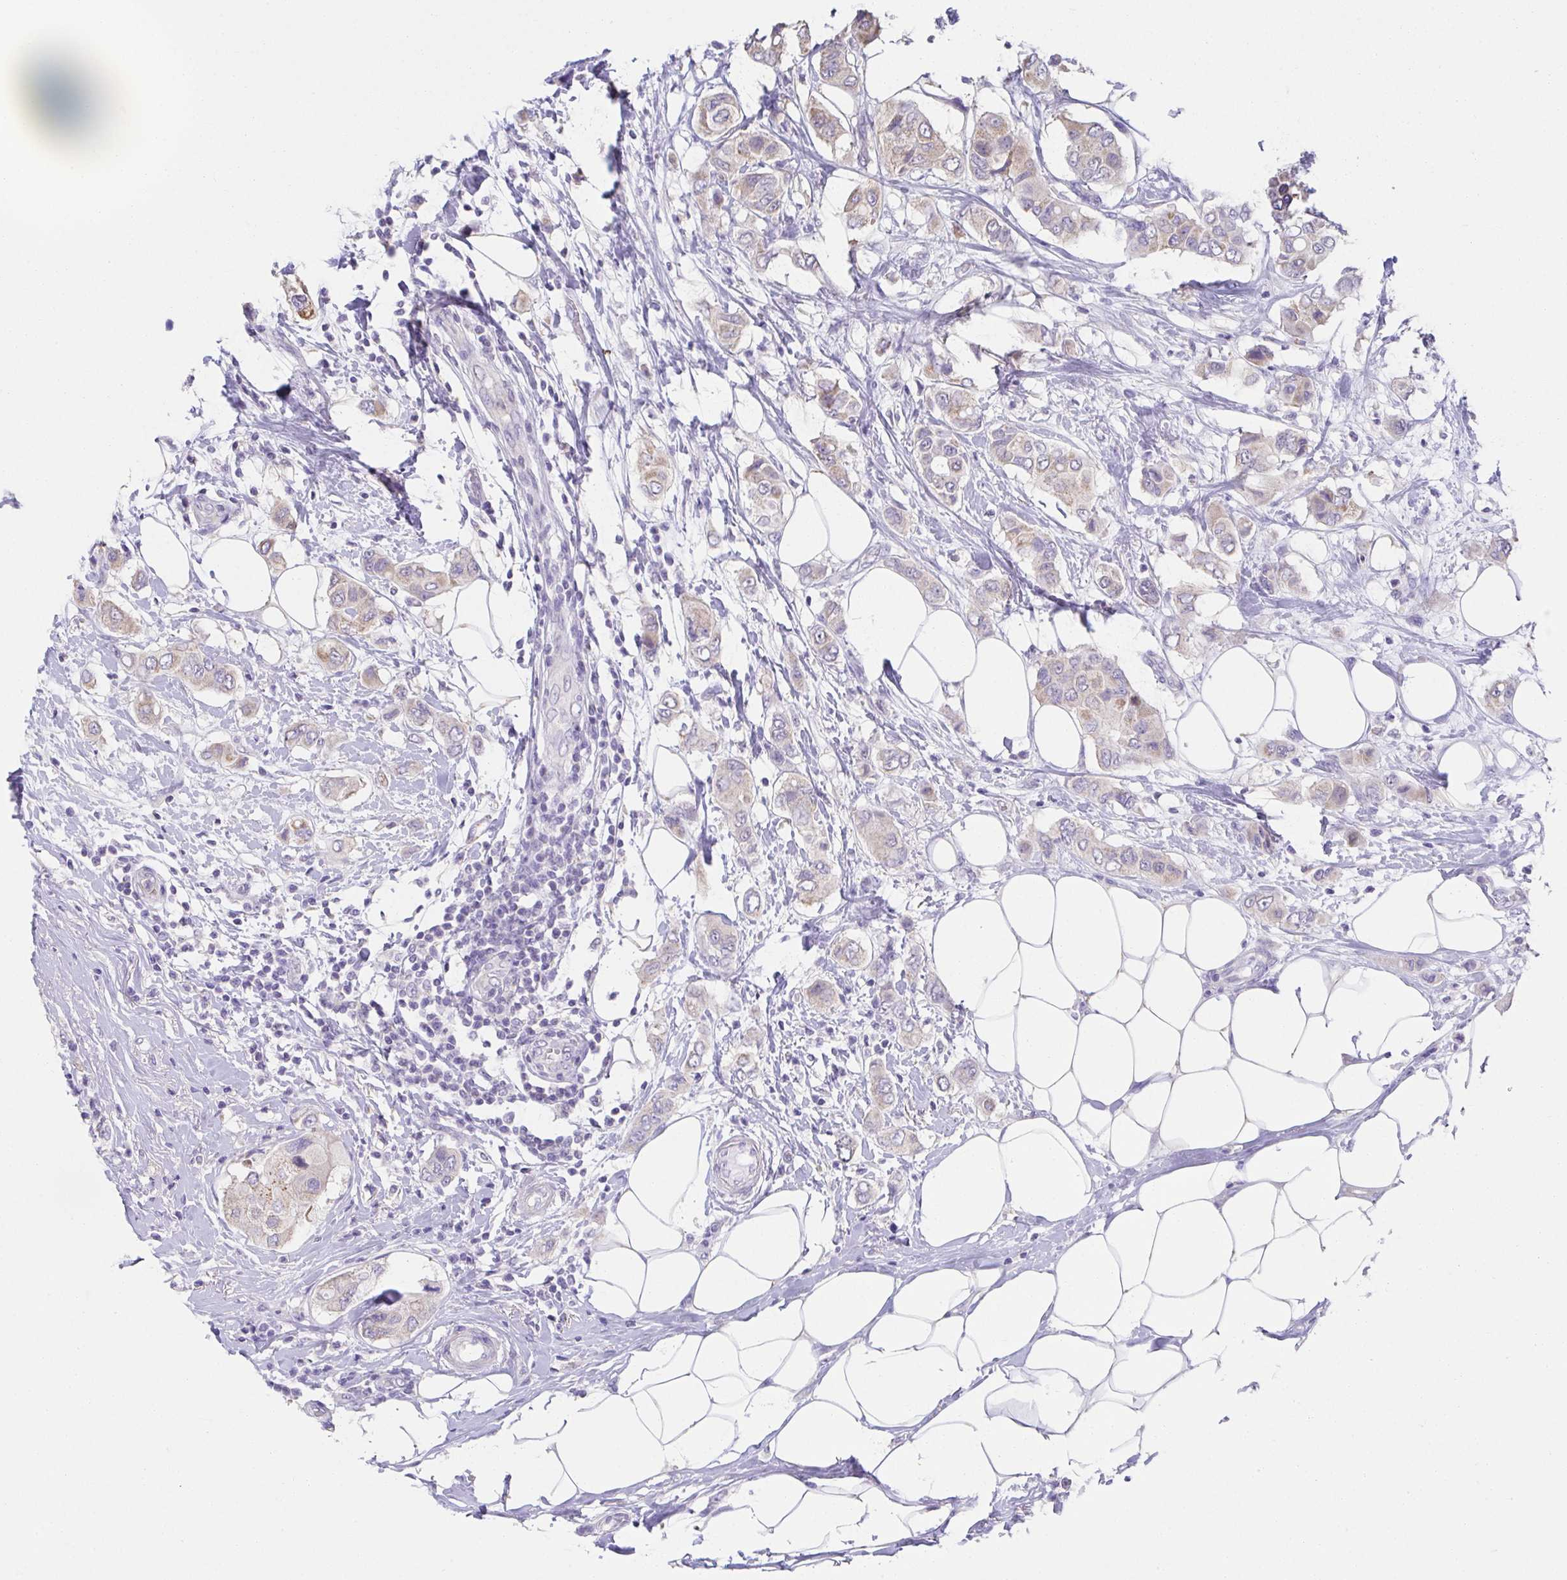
{"staining": {"intensity": "weak", "quantity": "25%-75%", "location": "cytoplasmic/membranous"}, "tissue": "breast cancer", "cell_type": "Tumor cells", "image_type": "cancer", "snomed": [{"axis": "morphology", "description": "Lobular carcinoma"}, {"axis": "topography", "description": "Breast"}], "caption": "Protein analysis of breast lobular carcinoma tissue displays weak cytoplasmic/membranous staining in about 25%-75% of tumor cells.", "gene": "CXCR1", "patient": {"sex": "female", "age": 51}}